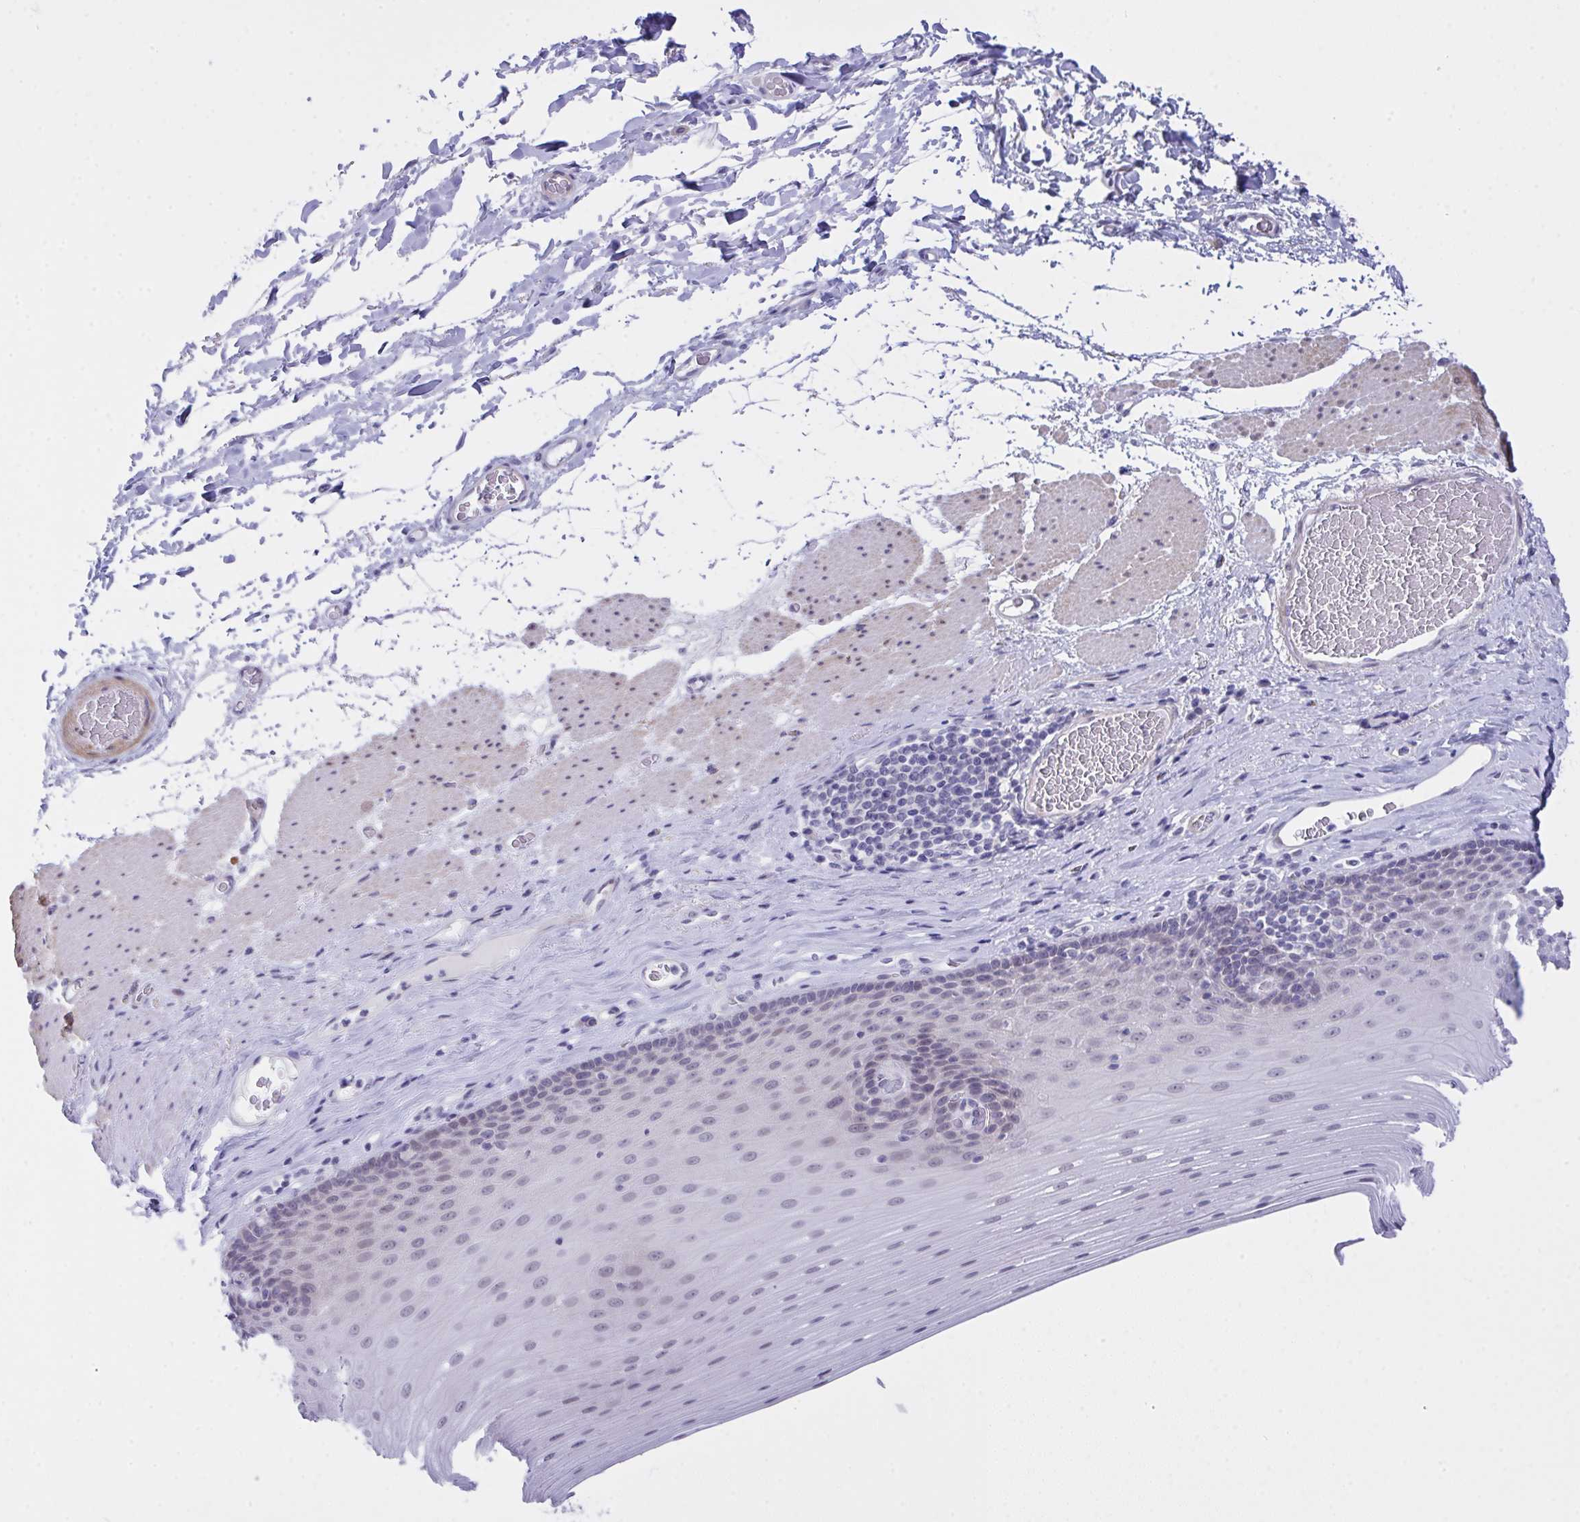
{"staining": {"intensity": "negative", "quantity": "none", "location": "none"}, "tissue": "esophagus", "cell_type": "Squamous epithelial cells", "image_type": "normal", "snomed": [{"axis": "morphology", "description": "Normal tissue, NOS"}, {"axis": "topography", "description": "Esophagus"}], "caption": "A photomicrograph of human esophagus is negative for staining in squamous epithelial cells.", "gene": "FBXL22", "patient": {"sex": "male", "age": 62}}